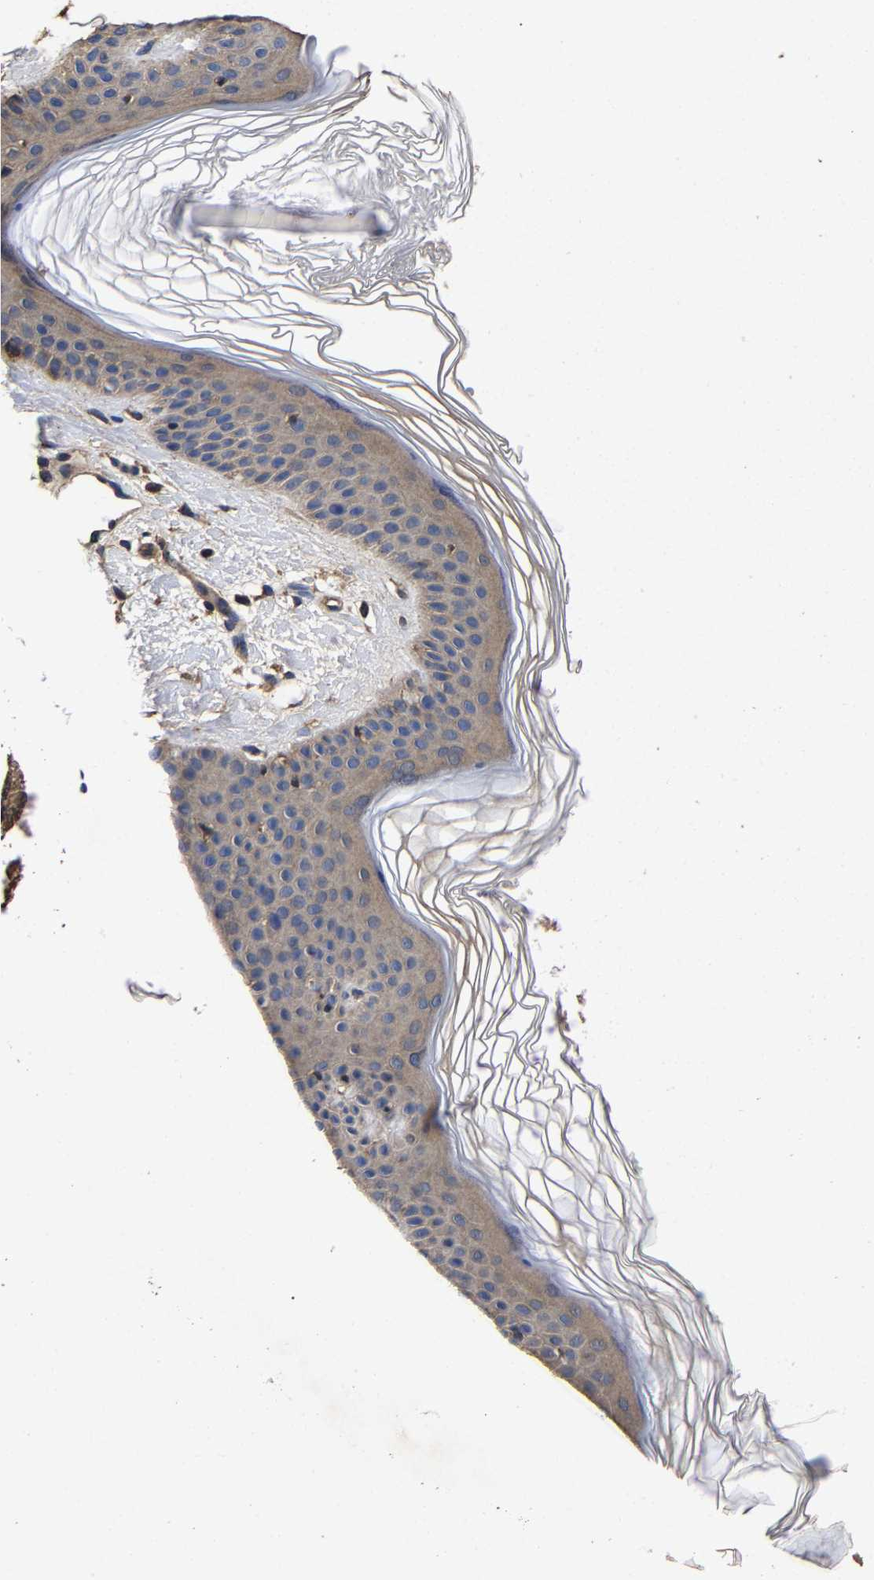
{"staining": {"intensity": "weak", "quantity": ">75%", "location": "cytoplasmic/membranous"}, "tissue": "skin", "cell_type": "Fibroblasts", "image_type": "normal", "snomed": [{"axis": "morphology", "description": "Normal tissue, NOS"}, {"axis": "morphology", "description": "Malignant melanoma, Metastatic site"}, {"axis": "topography", "description": "Skin"}], "caption": "Immunohistochemistry histopathology image of unremarkable human skin stained for a protein (brown), which displays low levels of weak cytoplasmic/membranous expression in approximately >75% of fibroblasts.", "gene": "ITCH", "patient": {"sex": "male", "age": 41}}